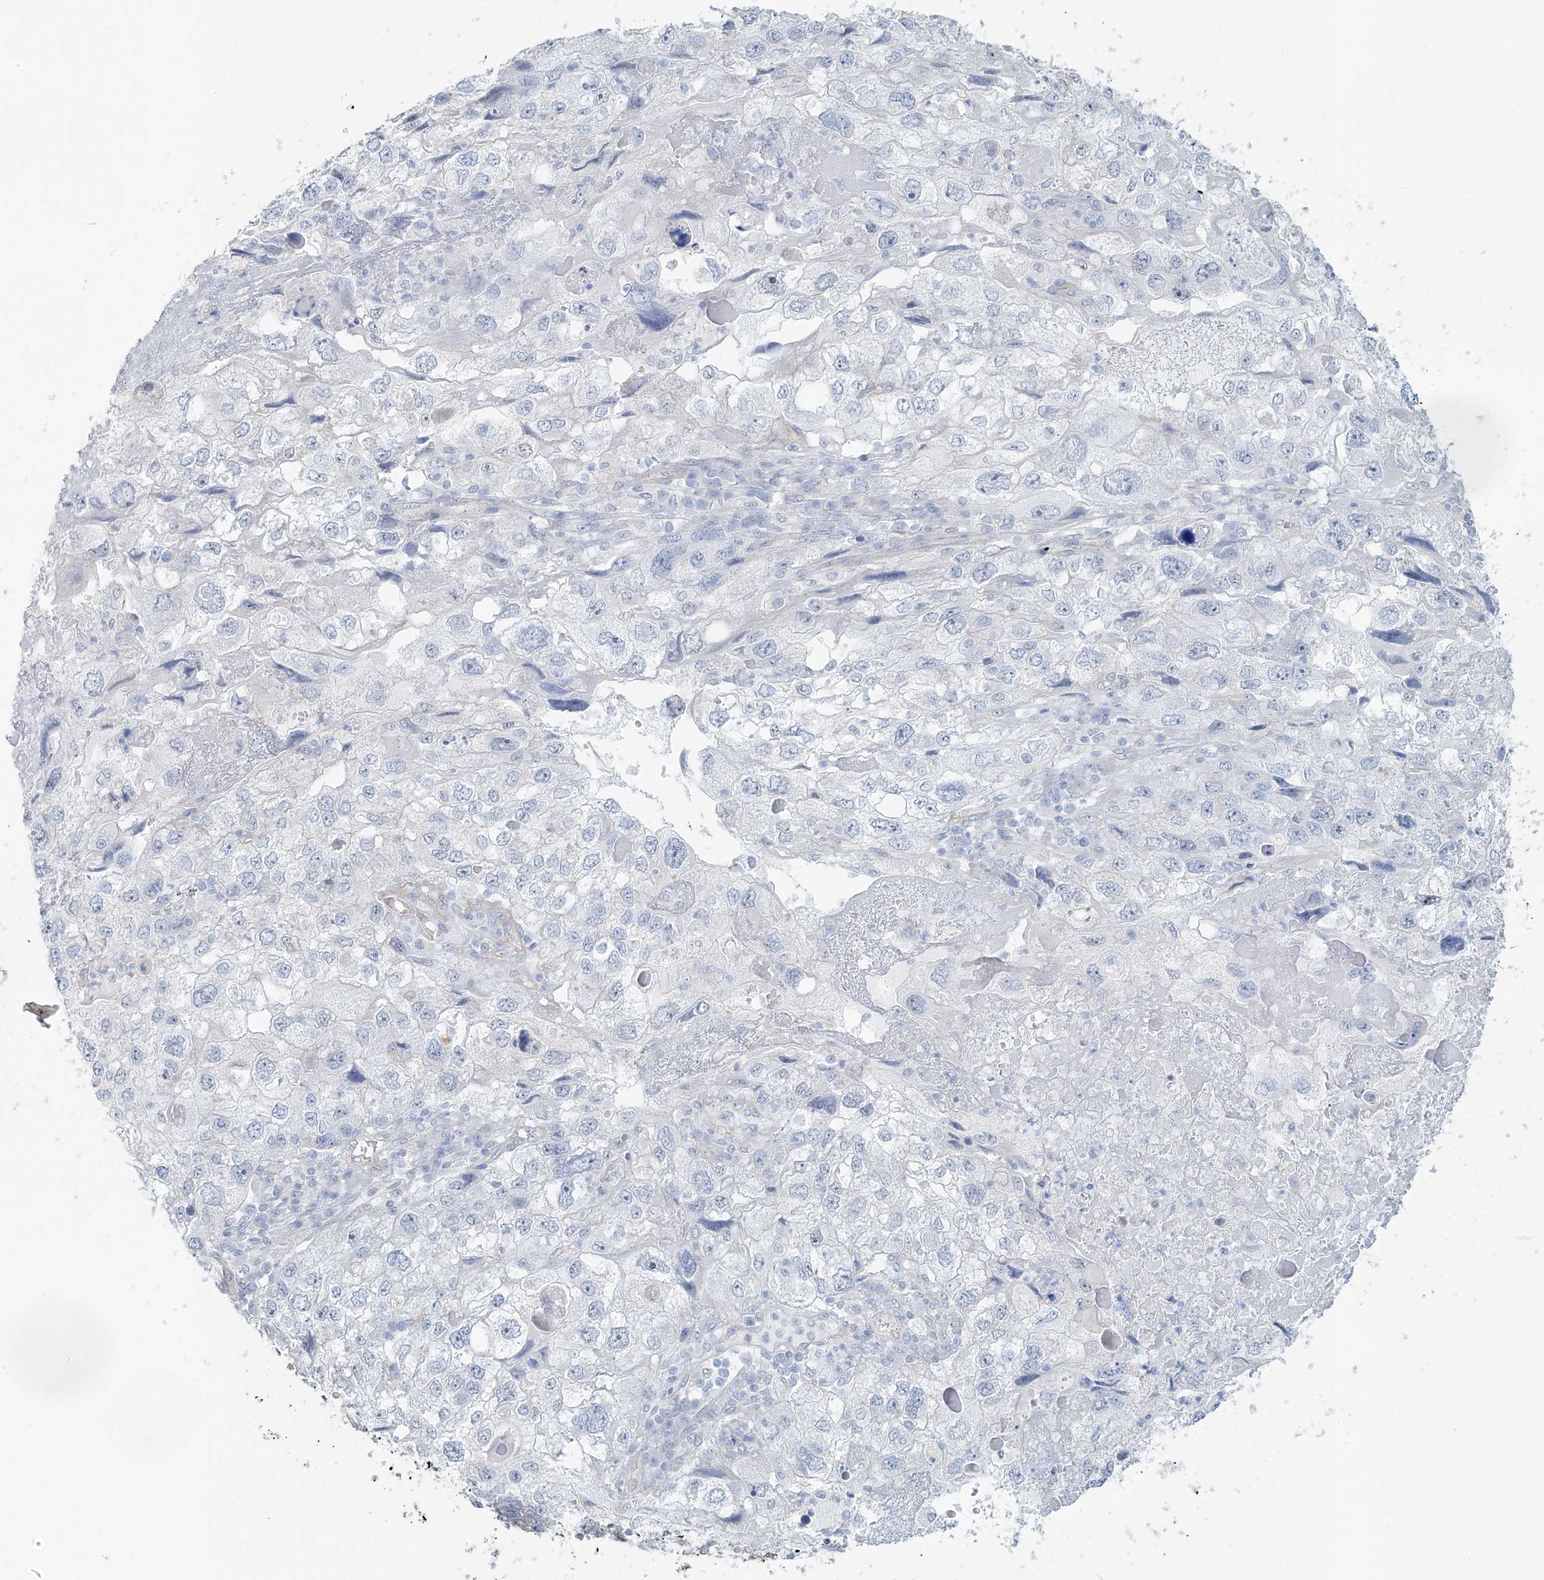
{"staining": {"intensity": "negative", "quantity": "none", "location": "none"}, "tissue": "endometrial cancer", "cell_type": "Tumor cells", "image_type": "cancer", "snomed": [{"axis": "morphology", "description": "Adenocarcinoma, NOS"}, {"axis": "topography", "description": "Endometrium"}], "caption": "Immunohistochemistry (IHC) micrograph of endometrial cancer (adenocarcinoma) stained for a protein (brown), which displays no positivity in tumor cells. (DAB (3,3'-diaminobenzidine) immunohistochemistry with hematoxylin counter stain).", "gene": "TUBE1", "patient": {"sex": "female", "age": 49}}